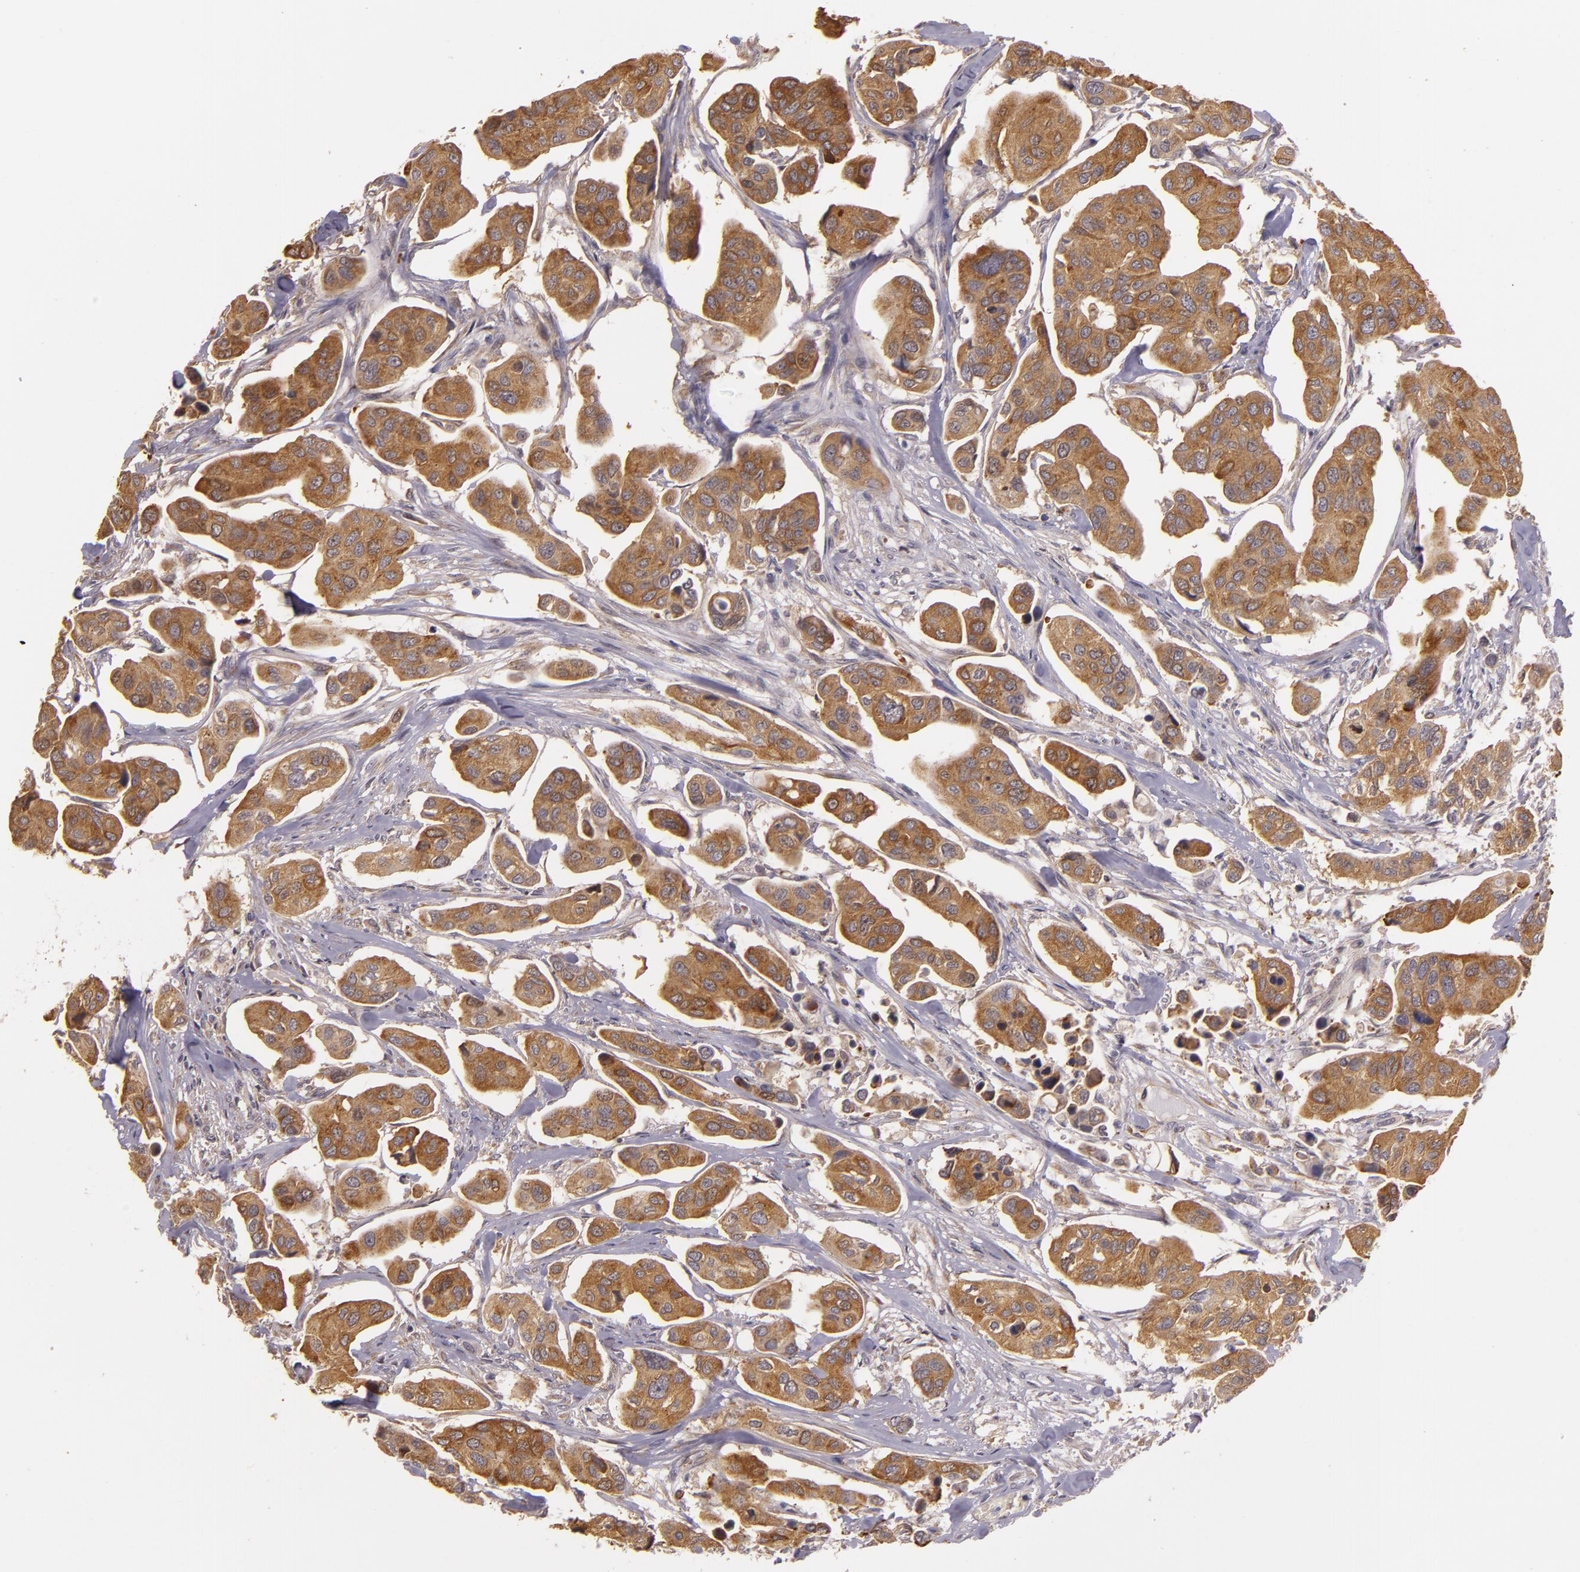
{"staining": {"intensity": "moderate", "quantity": ">75%", "location": "cytoplasmic/membranous"}, "tissue": "urothelial cancer", "cell_type": "Tumor cells", "image_type": "cancer", "snomed": [{"axis": "morphology", "description": "Adenocarcinoma, NOS"}, {"axis": "topography", "description": "Urinary bladder"}], "caption": "Protein positivity by IHC reveals moderate cytoplasmic/membranous expression in about >75% of tumor cells in adenocarcinoma.", "gene": "SYTL4", "patient": {"sex": "male", "age": 61}}